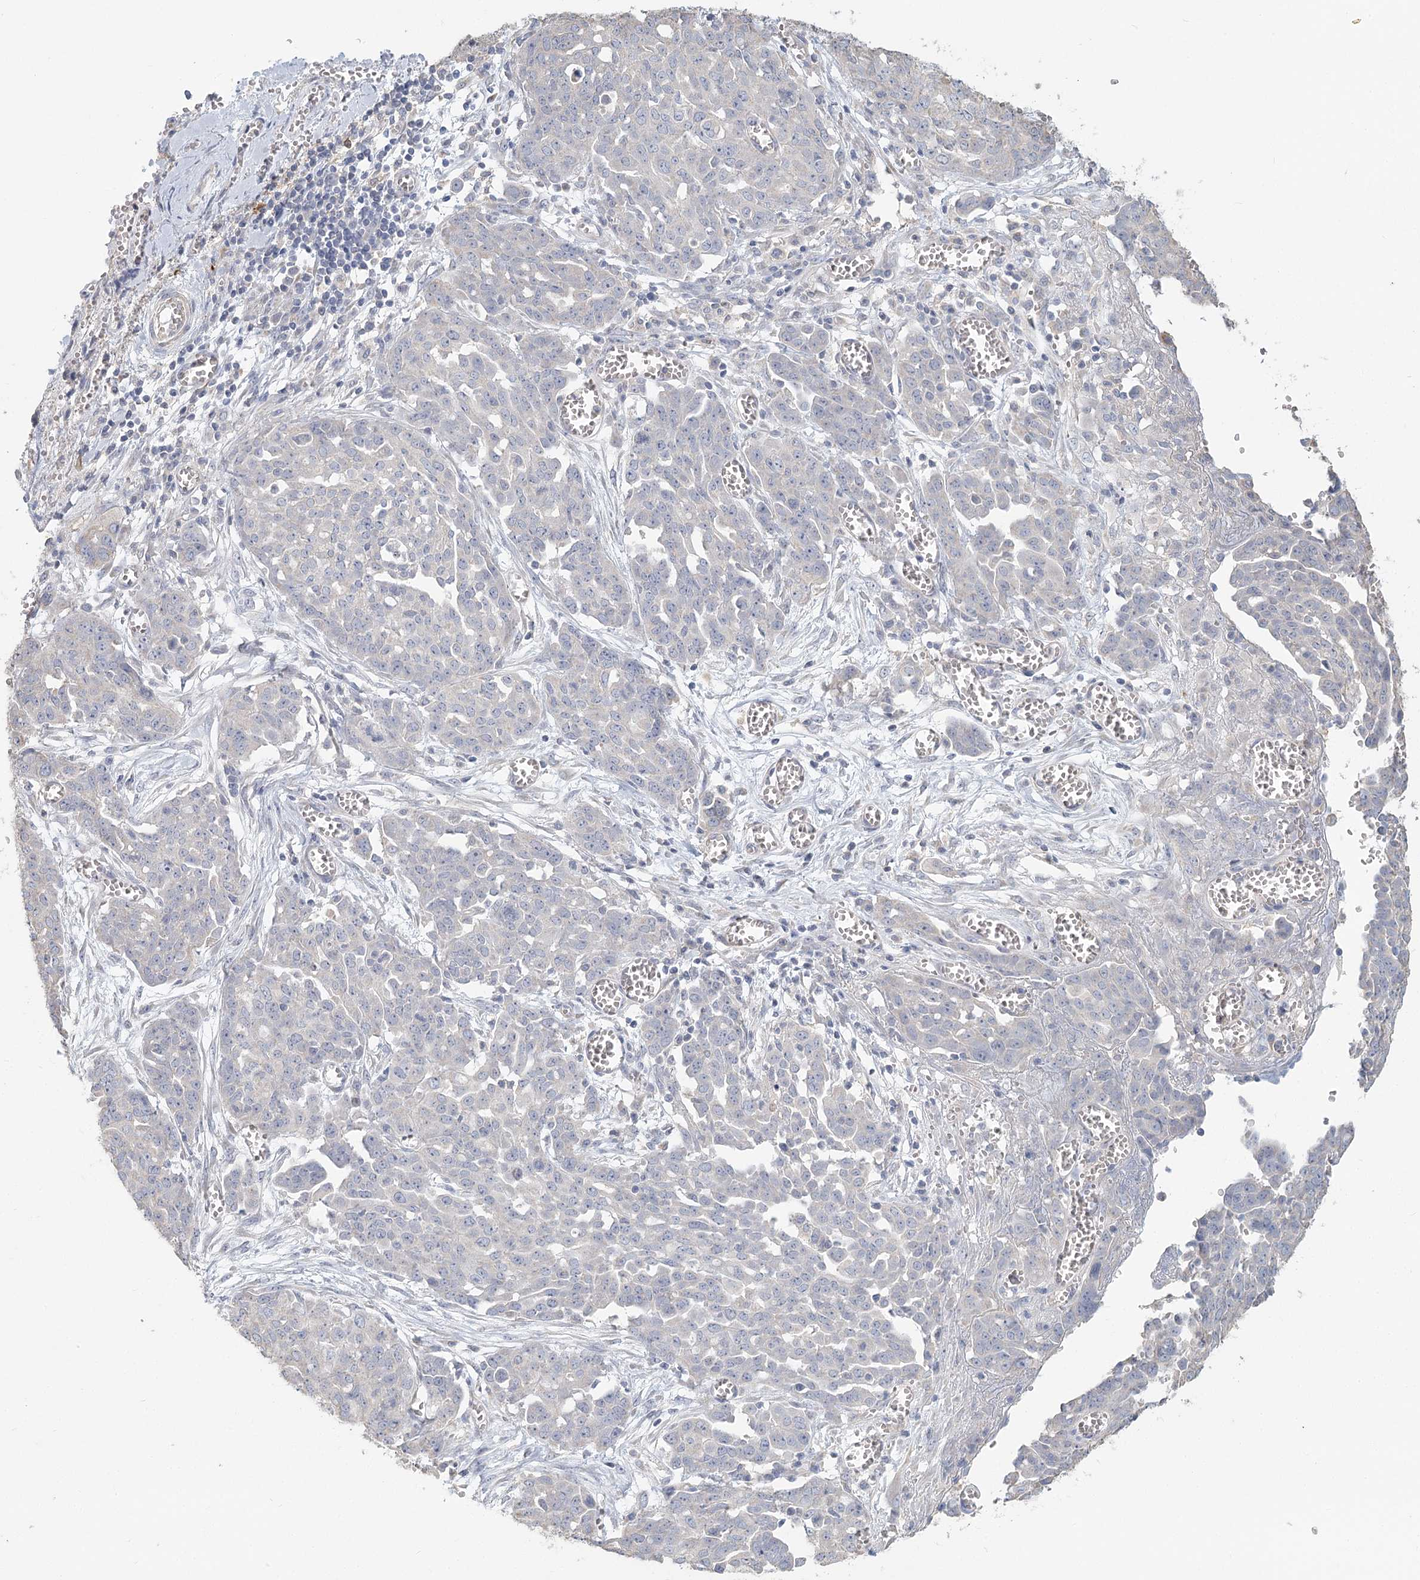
{"staining": {"intensity": "negative", "quantity": "none", "location": "none"}, "tissue": "ovarian cancer", "cell_type": "Tumor cells", "image_type": "cancer", "snomed": [{"axis": "morphology", "description": "Cystadenocarcinoma, serous, NOS"}, {"axis": "topography", "description": "Soft tissue"}, {"axis": "topography", "description": "Ovary"}], "caption": "The micrograph shows no significant staining in tumor cells of ovarian cancer. Brightfield microscopy of immunohistochemistry stained with DAB (3,3'-diaminobenzidine) (brown) and hematoxylin (blue), captured at high magnification.", "gene": "CNTLN", "patient": {"sex": "female", "age": 57}}